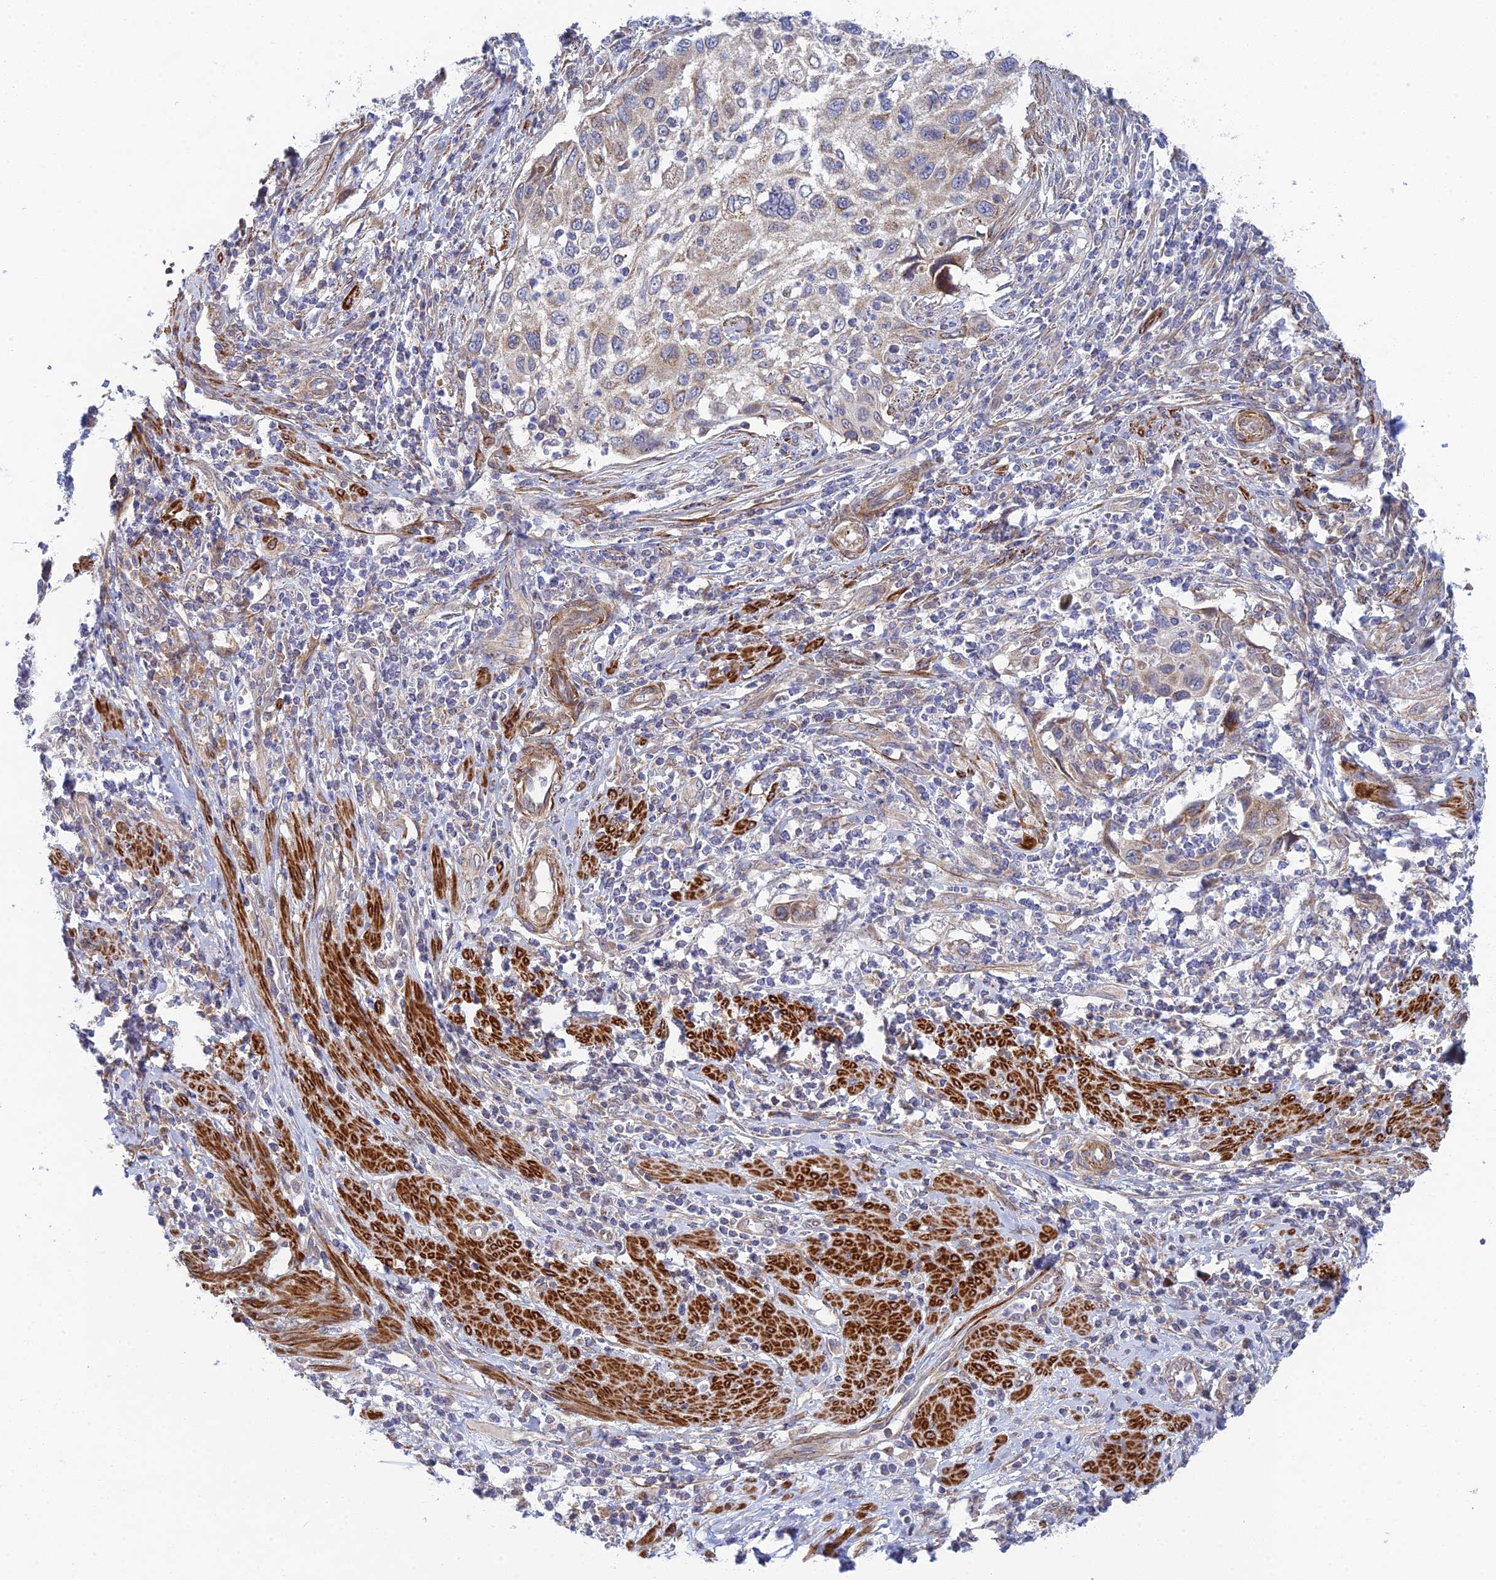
{"staining": {"intensity": "weak", "quantity": "<25%", "location": "cytoplasmic/membranous"}, "tissue": "cervical cancer", "cell_type": "Tumor cells", "image_type": "cancer", "snomed": [{"axis": "morphology", "description": "Squamous cell carcinoma, NOS"}, {"axis": "topography", "description": "Cervix"}], "caption": "Tumor cells show no significant positivity in cervical cancer.", "gene": "INCA1", "patient": {"sex": "female", "age": 70}}